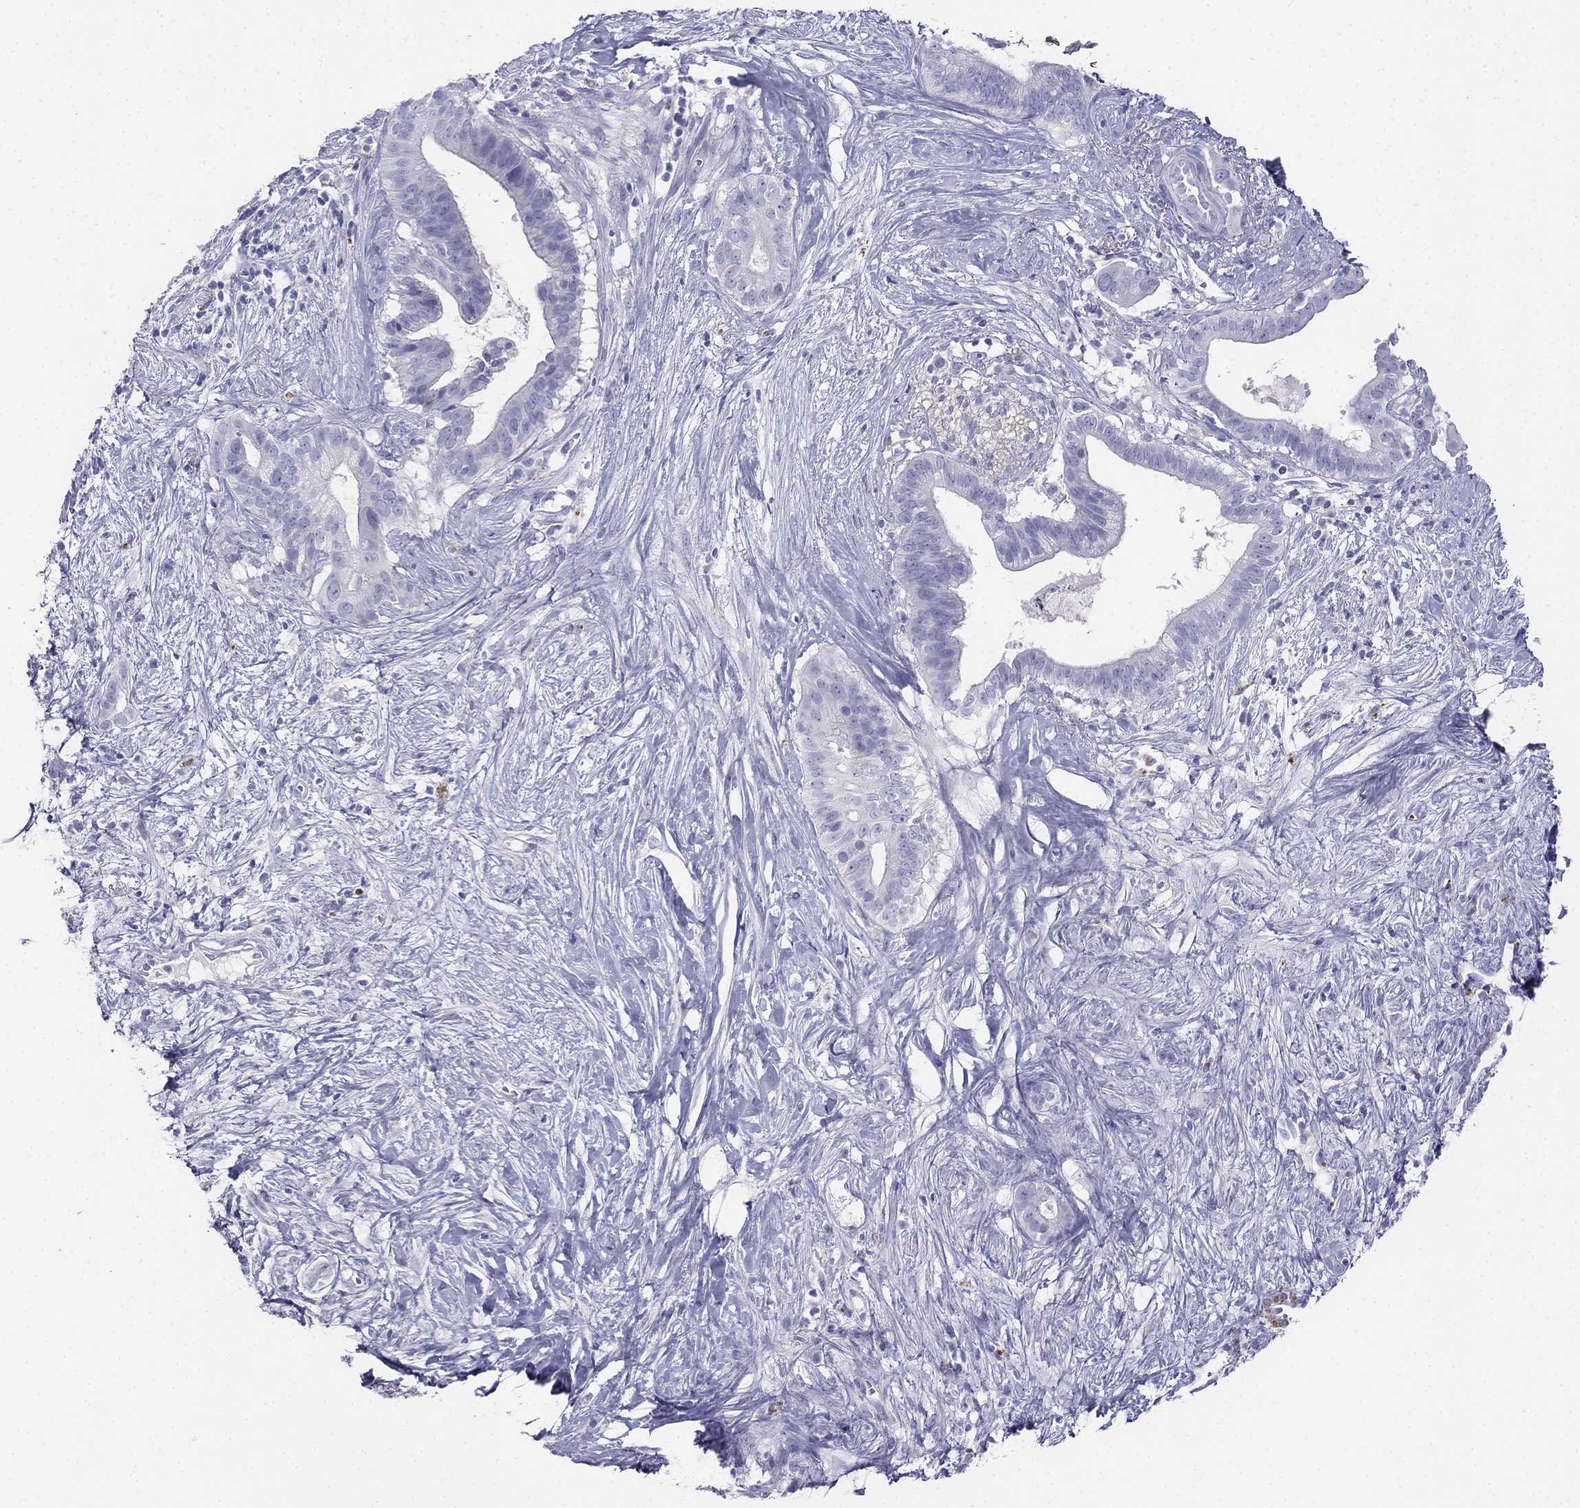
{"staining": {"intensity": "negative", "quantity": "none", "location": "none"}, "tissue": "pancreatic cancer", "cell_type": "Tumor cells", "image_type": "cancer", "snomed": [{"axis": "morphology", "description": "Adenocarcinoma, NOS"}, {"axis": "topography", "description": "Pancreas"}], "caption": "Human adenocarcinoma (pancreatic) stained for a protein using immunohistochemistry displays no staining in tumor cells.", "gene": "ALOXE3", "patient": {"sex": "male", "age": 61}}